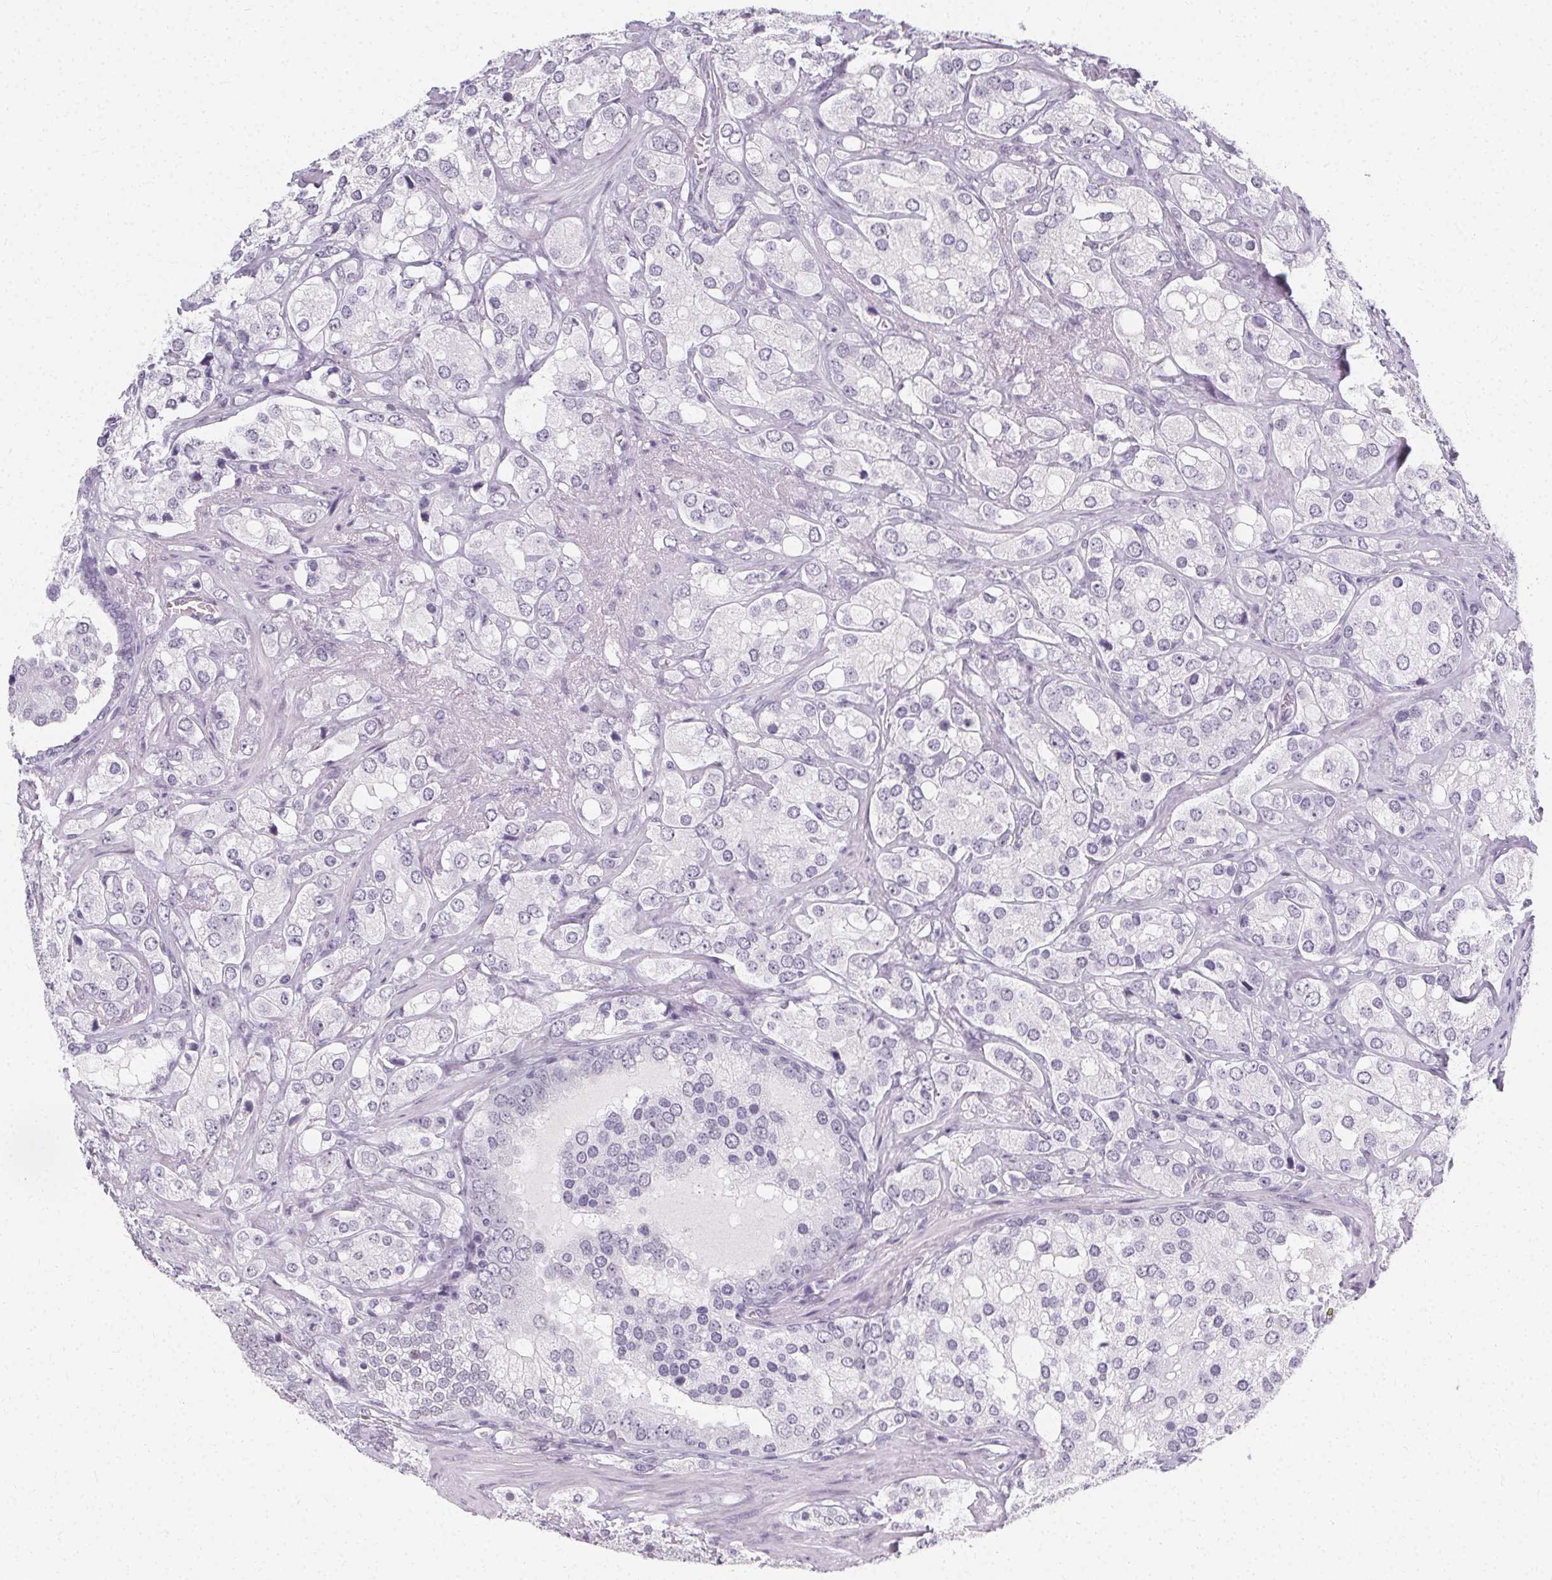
{"staining": {"intensity": "negative", "quantity": "none", "location": "none"}, "tissue": "prostate cancer", "cell_type": "Tumor cells", "image_type": "cancer", "snomed": [{"axis": "morphology", "description": "Adenocarcinoma, High grade"}, {"axis": "topography", "description": "Prostate"}], "caption": "Tumor cells are negative for brown protein staining in prostate high-grade adenocarcinoma.", "gene": "SYNPR", "patient": {"sex": "male", "age": 67}}